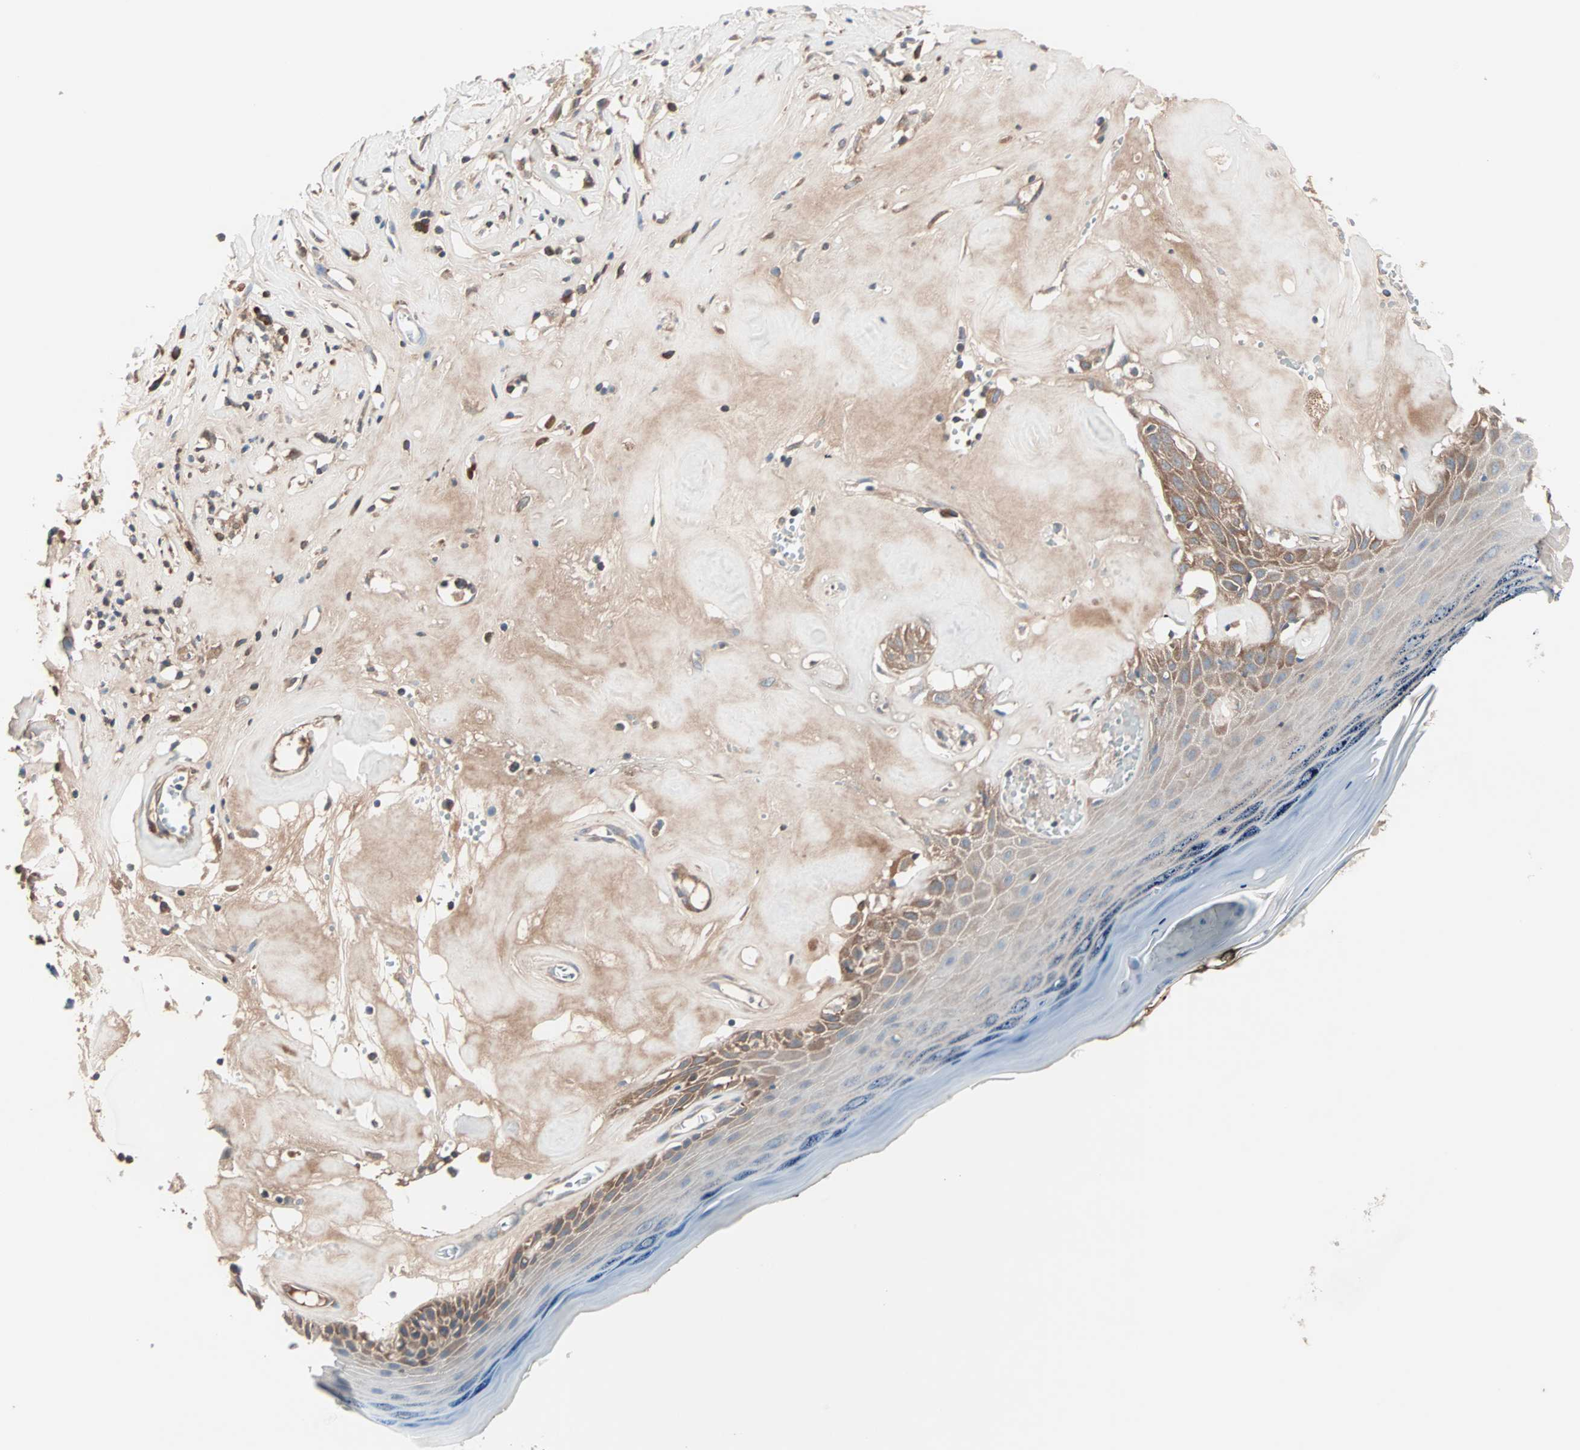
{"staining": {"intensity": "moderate", "quantity": "<25%", "location": "cytoplasmic/membranous"}, "tissue": "skin", "cell_type": "Epidermal cells", "image_type": "normal", "snomed": [{"axis": "morphology", "description": "Normal tissue, NOS"}, {"axis": "morphology", "description": "Inflammation, NOS"}, {"axis": "topography", "description": "Vulva"}], "caption": "Protein staining displays moderate cytoplasmic/membranous expression in approximately <25% of epidermal cells in normal skin. Using DAB (3,3'-diaminobenzidine) (brown) and hematoxylin (blue) stains, captured at high magnification using brightfield microscopy.", "gene": "CAD", "patient": {"sex": "female", "age": 84}}